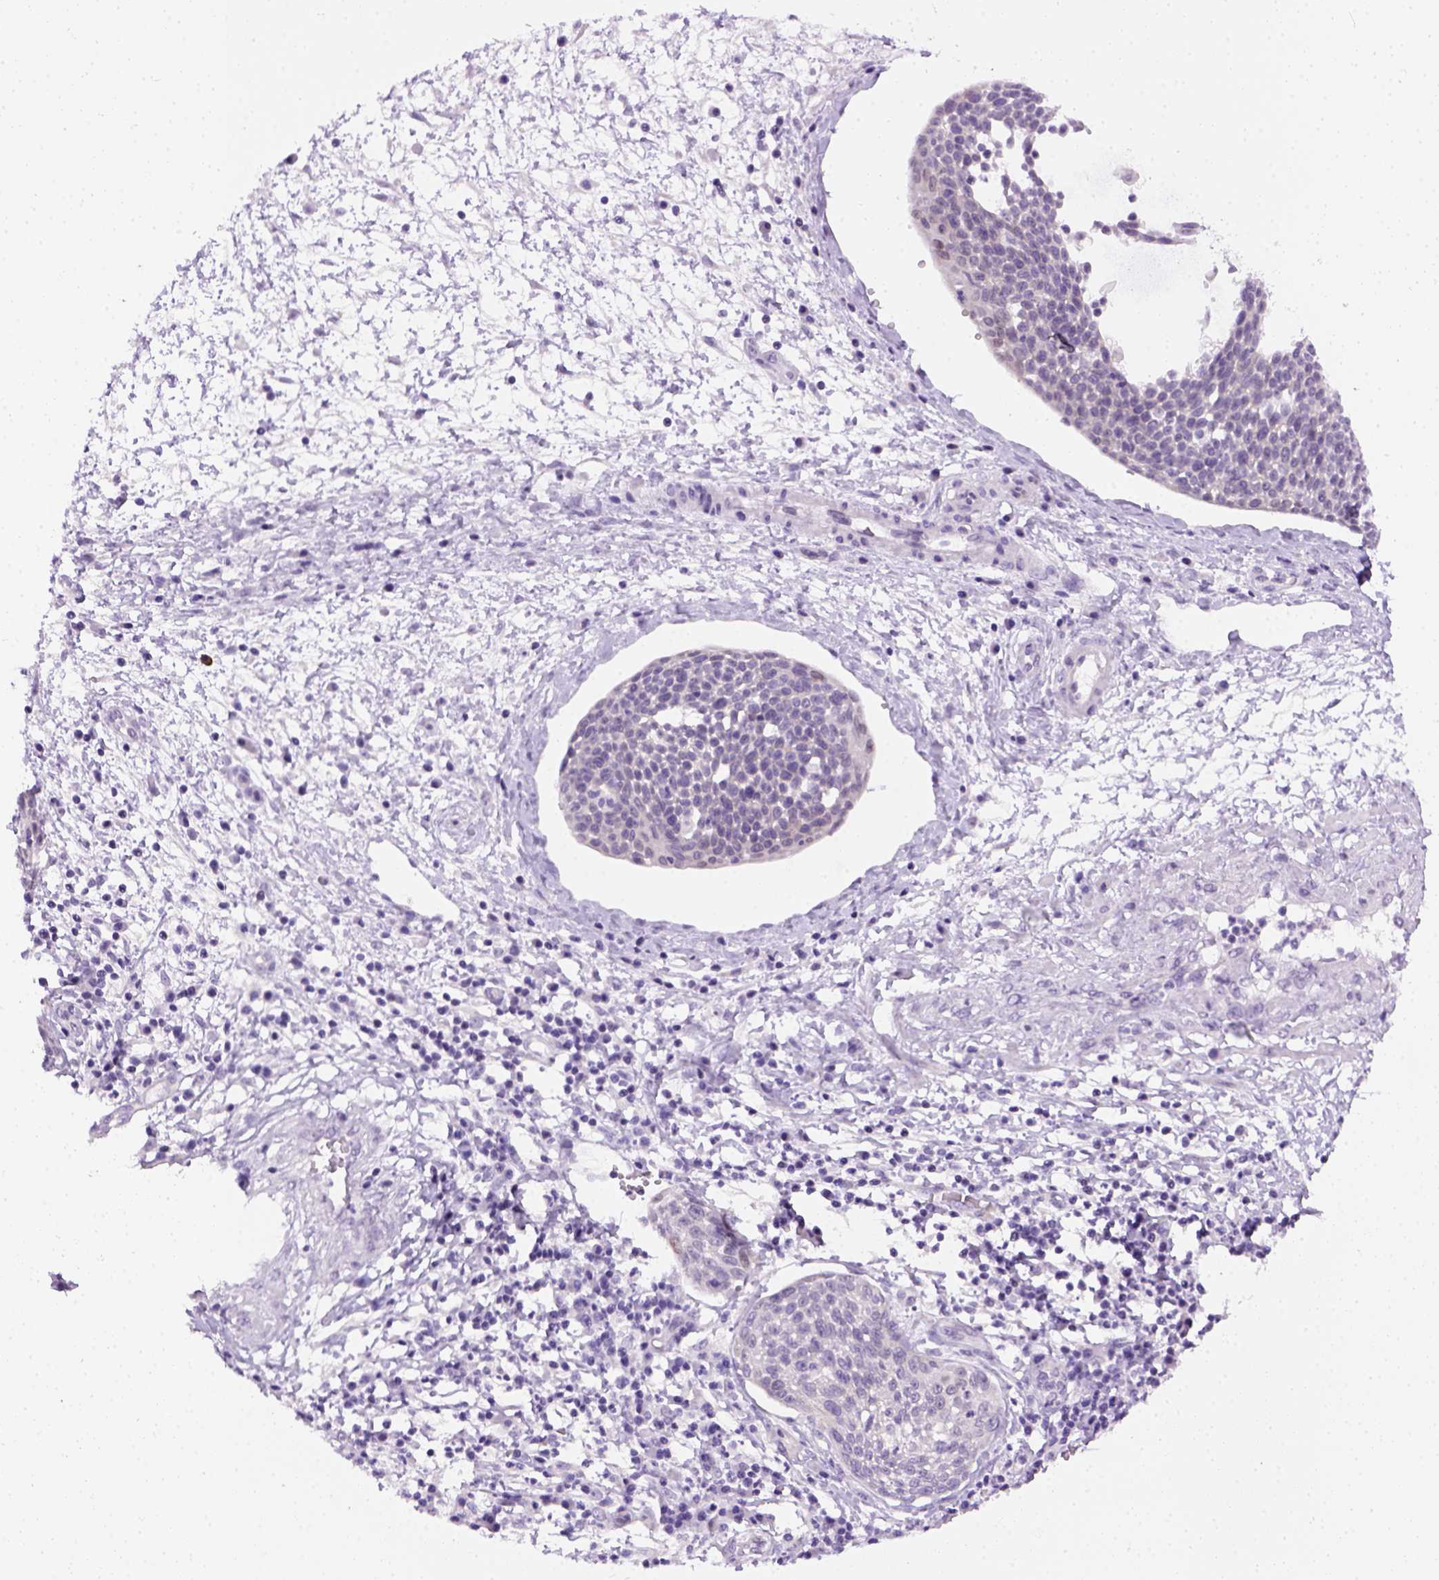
{"staining": {"intensity": "negative", "quantity": "none", "location": "none"}, "tissue": "cervical cancer", "cell_type": "Tumor cells", "image_type": "cancer", "snomed": [{"axis": "morphology", "description": "Squamous cell carcinoma, NOS"}, {"axis": "topography", "description": "Cervix"}], "caption": "Immunohistochemical staining of cervical cancer (squamous cell carcinoma) displays no significant expression in tumor cells.", "gene": "FAM184B", "patient": {"sex": "female", "age": 34}}